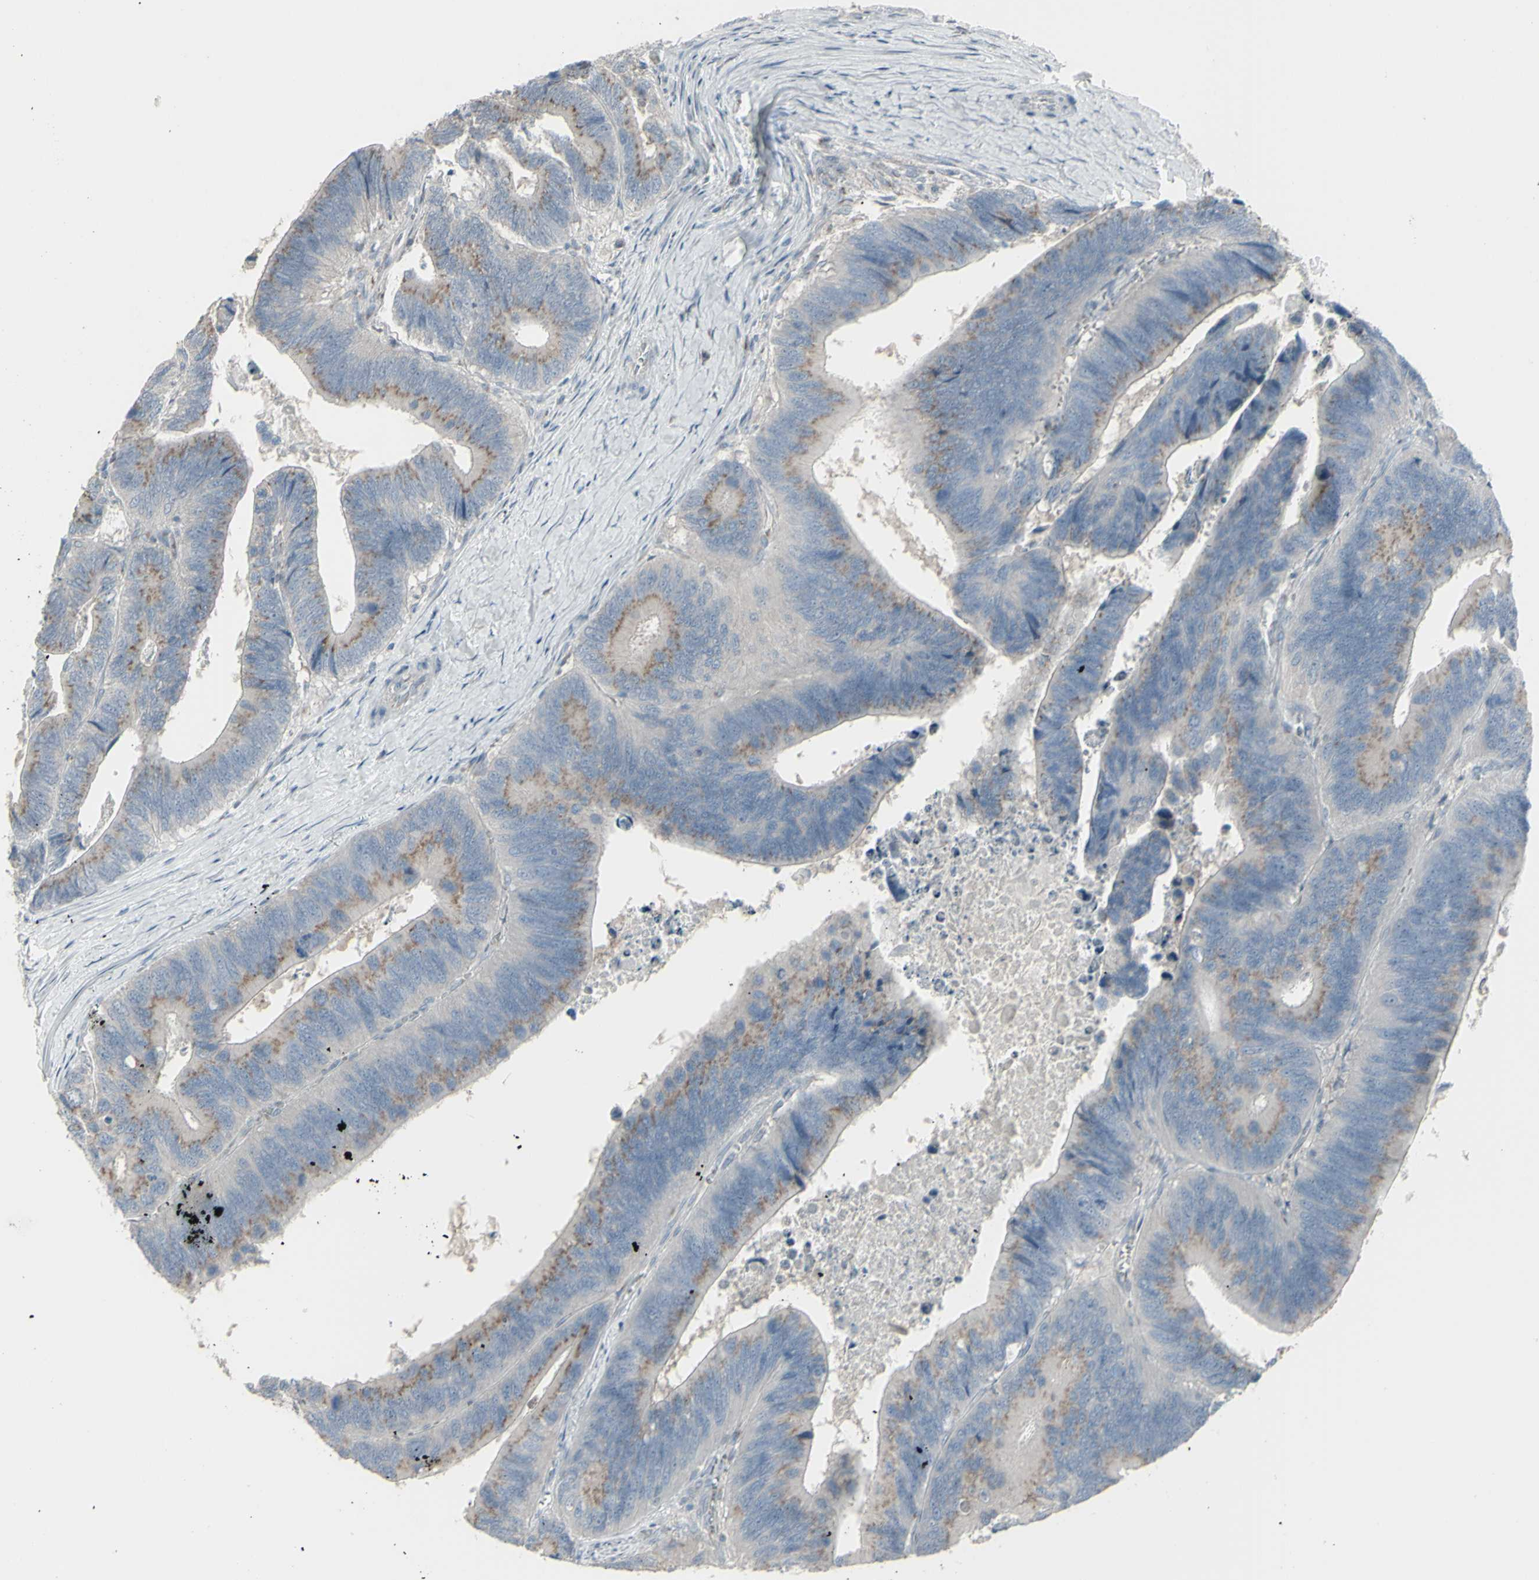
{"staining": {"intensity": "weak", "quantity": "25%-75%", "location": "cytoplasmic/membranous"}, "tissue": "colorectal cancer", "cell_type": "Tumor cells", "image_type": "cancer", "snomed": [{"axis": "morphology", "description": "Adenocarcinoma, NOS"}, {"axis": "topography", "description": "Colon"}], "caption": "Immunohistochemistry (IHC) image of adenocarcinoma (colorectal) stained for a protein (brown), which exhibits low levels of weak cytoplasmic/membranous staining in approximately 25%-75% of tumor cells.", "gene": "CD79B", "patient": {"sex": "male", "age": 72}}